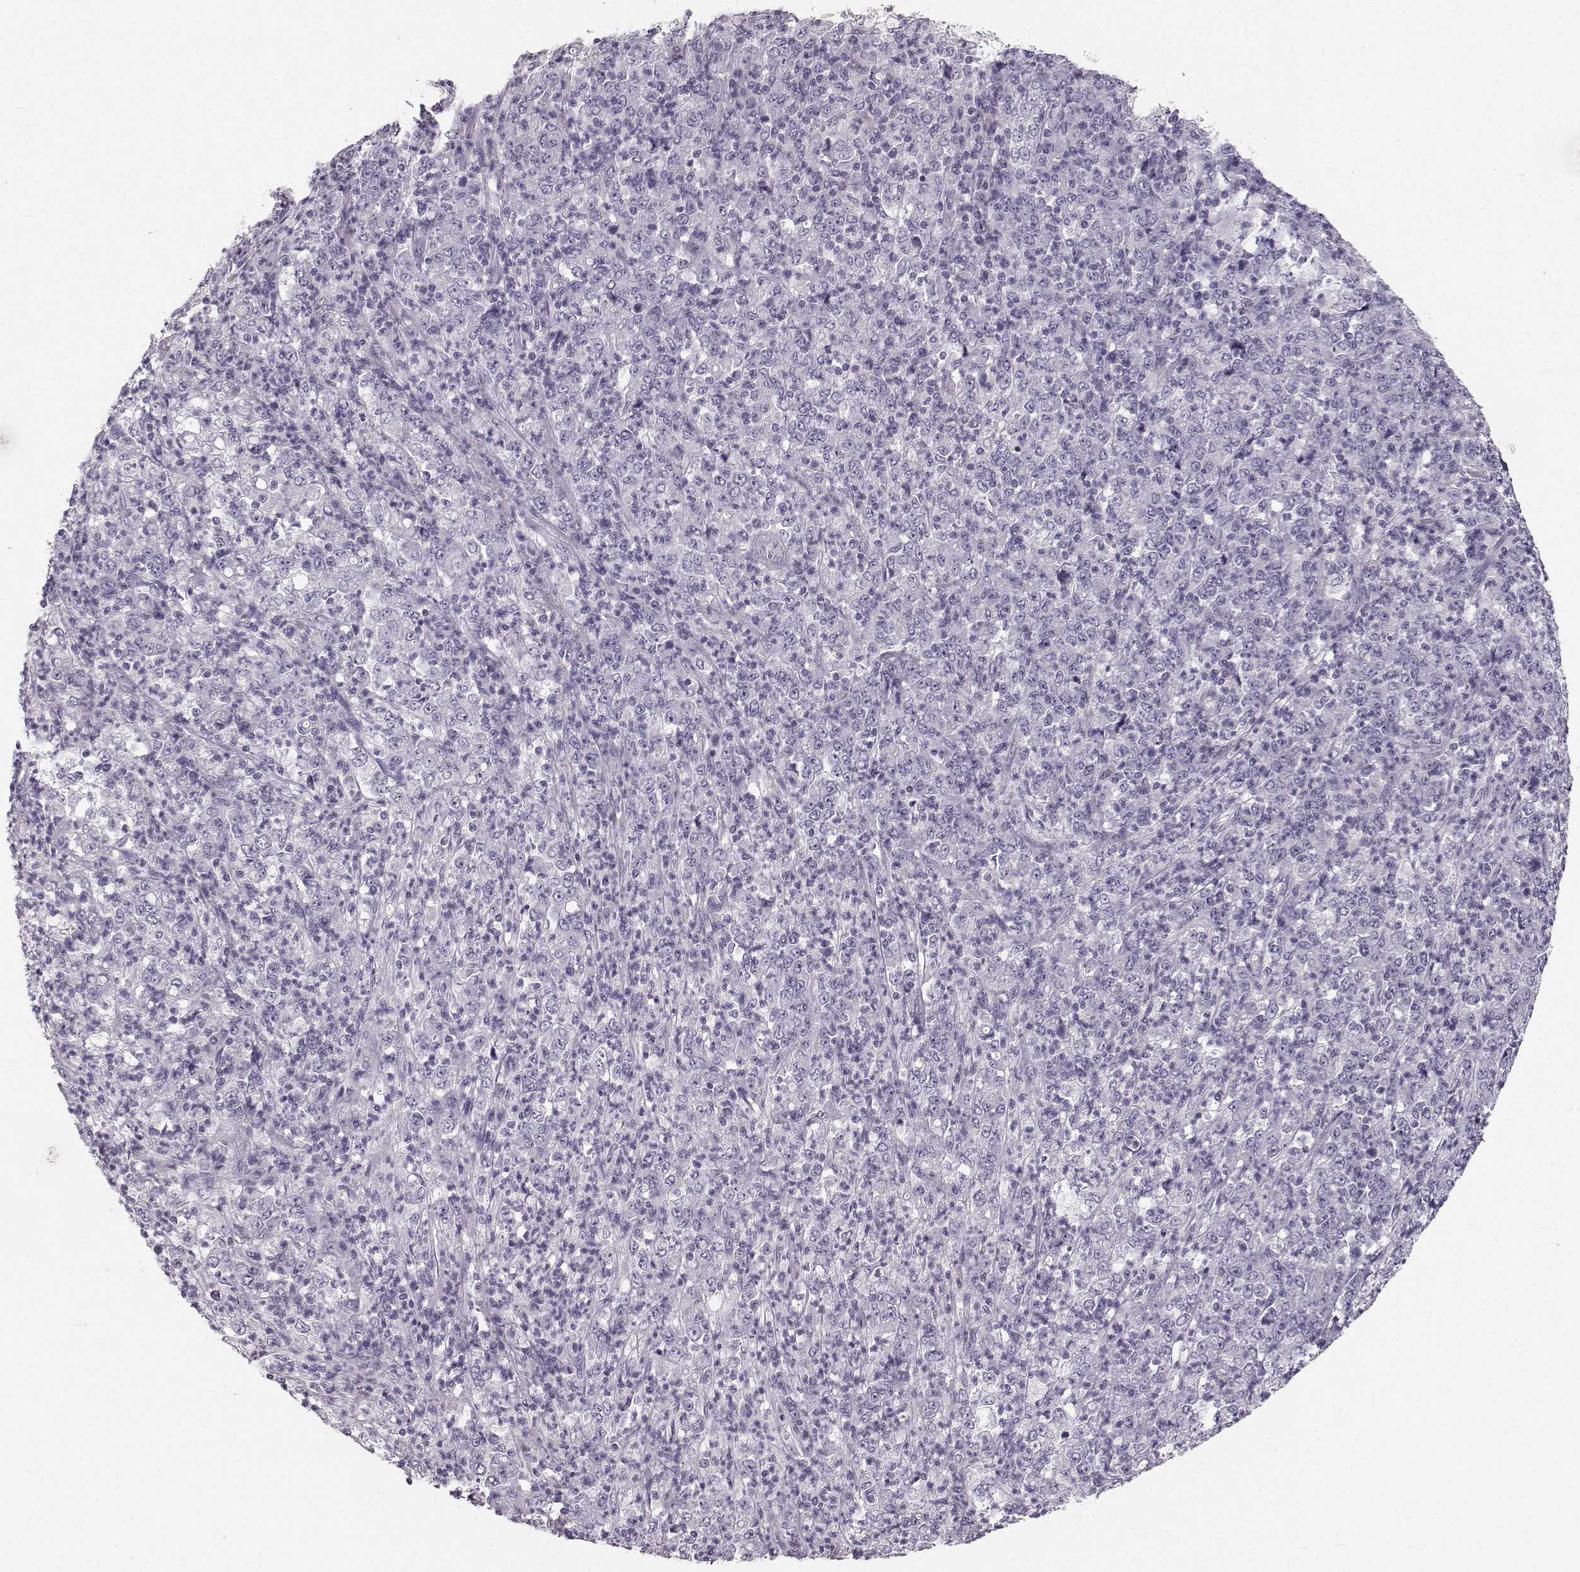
{"staining": {"intensity": "negative", "quantity": "none", "location": "none"}, "tissue": "stomach cancer", "cell_type": "Tumor cells", "image_type": "cancer", "snomed": [{"axis": "morphology", "description": "Adenocarcinoma, NOS"}, {"axis": "topography", "description": "Stomach, lower"}], "caption": "Tumor cells are negative for brown protein staining in stomach adenocarcinoma.", "gene": "OIP5", "patient": {"sex": "female", "age": 71}}